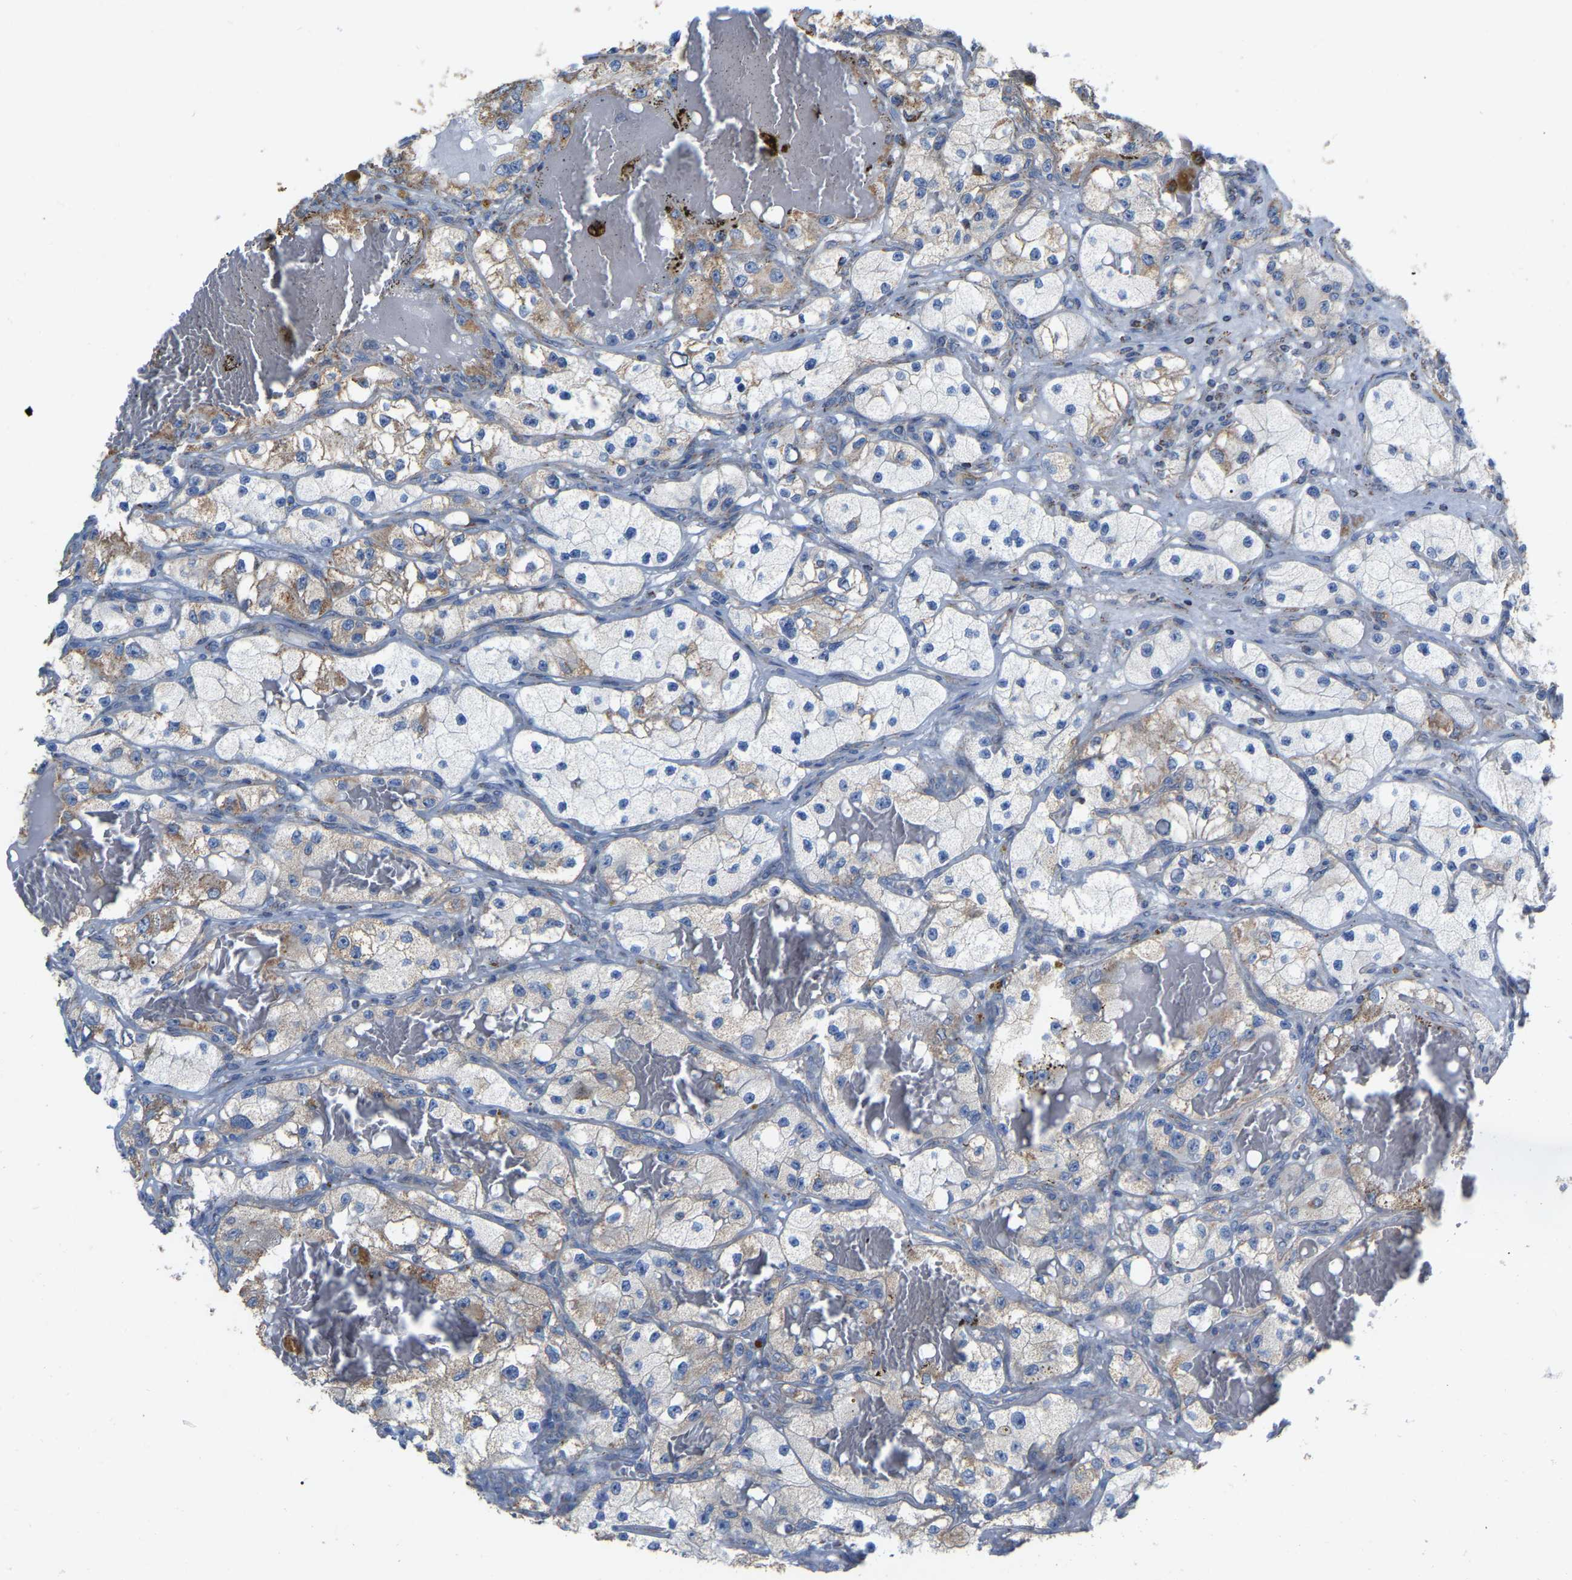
{"staining": {"intensity": "moderate", "quantity": "25%-75%", "location": "cytoplasmic/membranous"}, "tissue": "renal cancer", "cell_type": "Tumor cells", "image_type": "cancer", "snomed": [{"axis": "morphology", "description": "Adenocarcinoma, NOS"}, {"axis": "topography", "description": "Kidney"}], "caption": "A histopathology image of human renal adenocarcinoma stained for a protein displays moderate cytoplasmic/membranous brown staining in tumor cells.", "gene": "CBLB", "patient": {"sex": "female", "age": 57}}